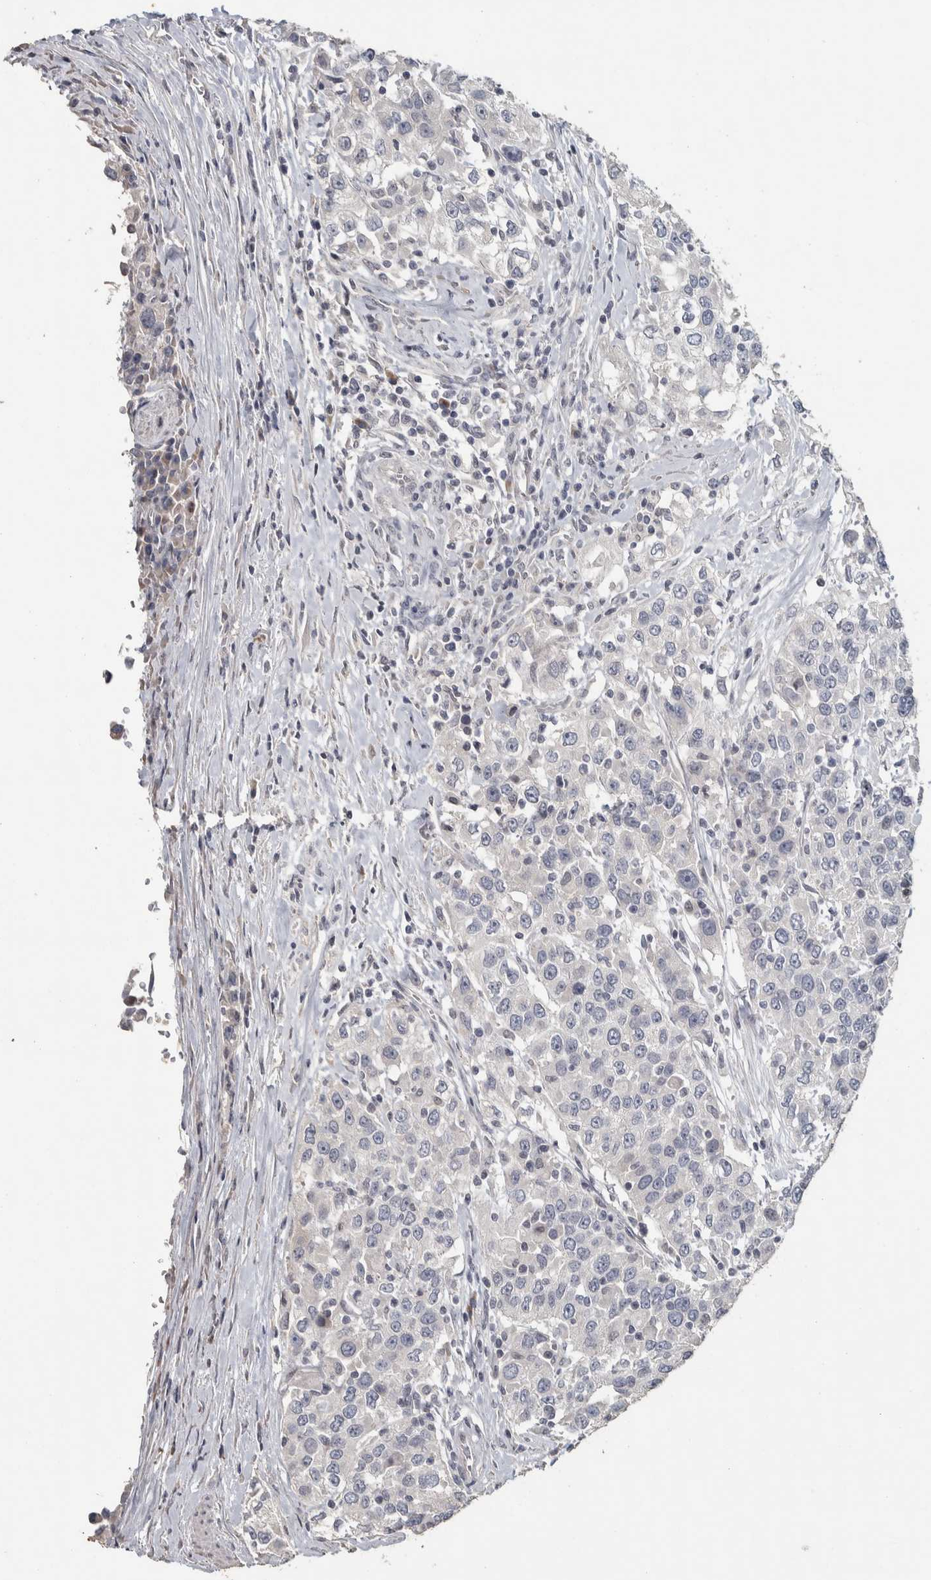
{"staining": {"intensity": "negative", "quantity": "none", "location": "none"}, "tissue": "urothelial cancer", "cell_type": "Tumor cells", "image_type": "cancer", "snomed": [{"axis": "morphology", "description": "Urothelial carcinoma, High grade"}, {"axis": "topography", "description": "Urinary bladder"}], "caption": "Immunohistochemistry image of human urothelial cancer stained for a protein (brown), which displays no positivity in tumor cells.", "gene": "NECAB1", "patient": {"sex": "female", "age": 80}}